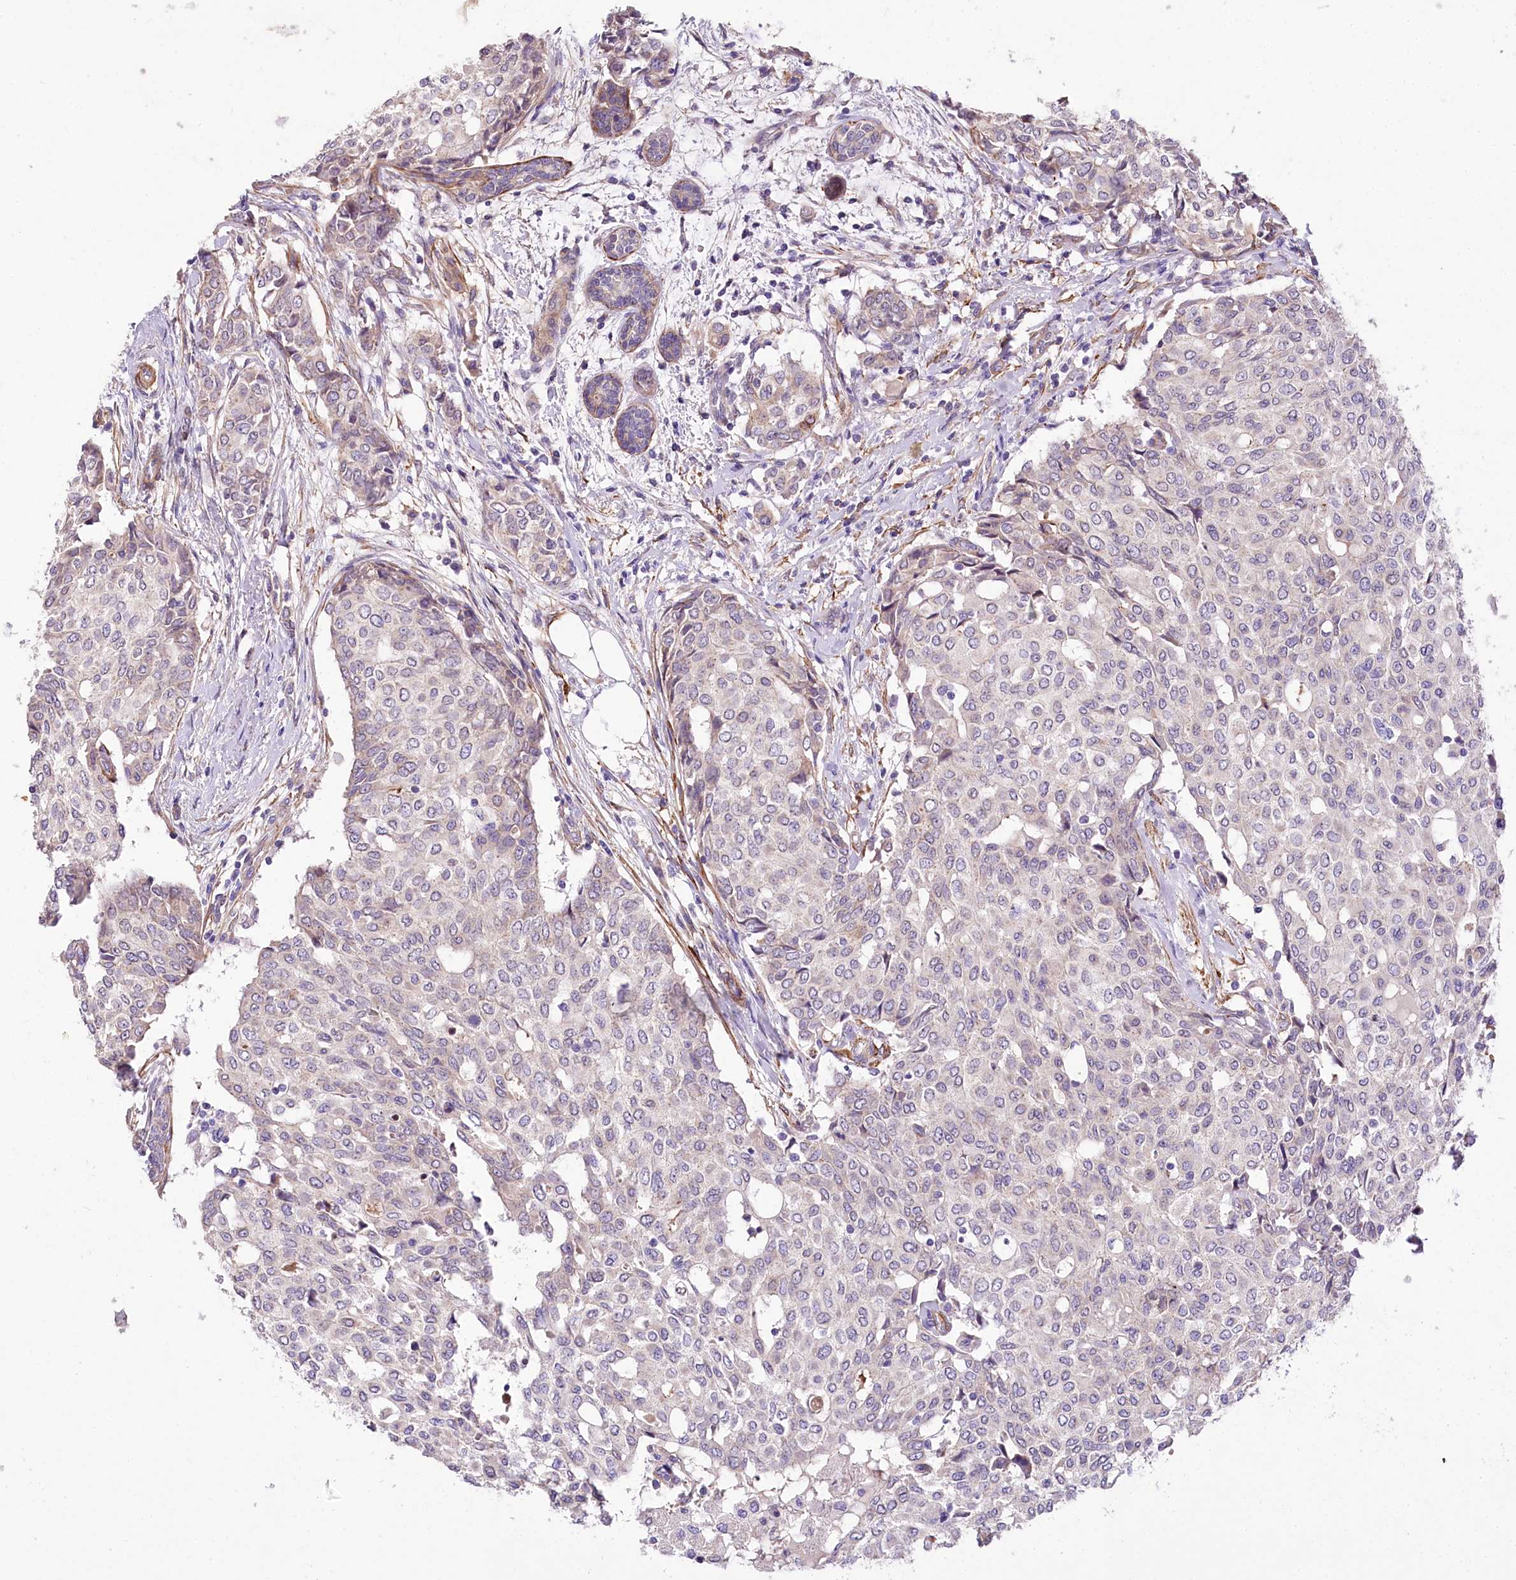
{"staining": {"intensity": "negative", "quantity": "none", "location": "none"}, "tissue": "breast cancer", "cell_type": "Tumor cells", "image_type": "cancer", "snomed": [{"axis": "morphology", "description": "Lobular carcinoma"}, {"axis": "topography", "description": "Breast"}], "caption": "This is an immunohistochemistry (IHC) histopathology image of human breast cancer. There is no expression in tumor cells.", "gene": "RDH16", "patient": {"sex": "female", "age": 51}}